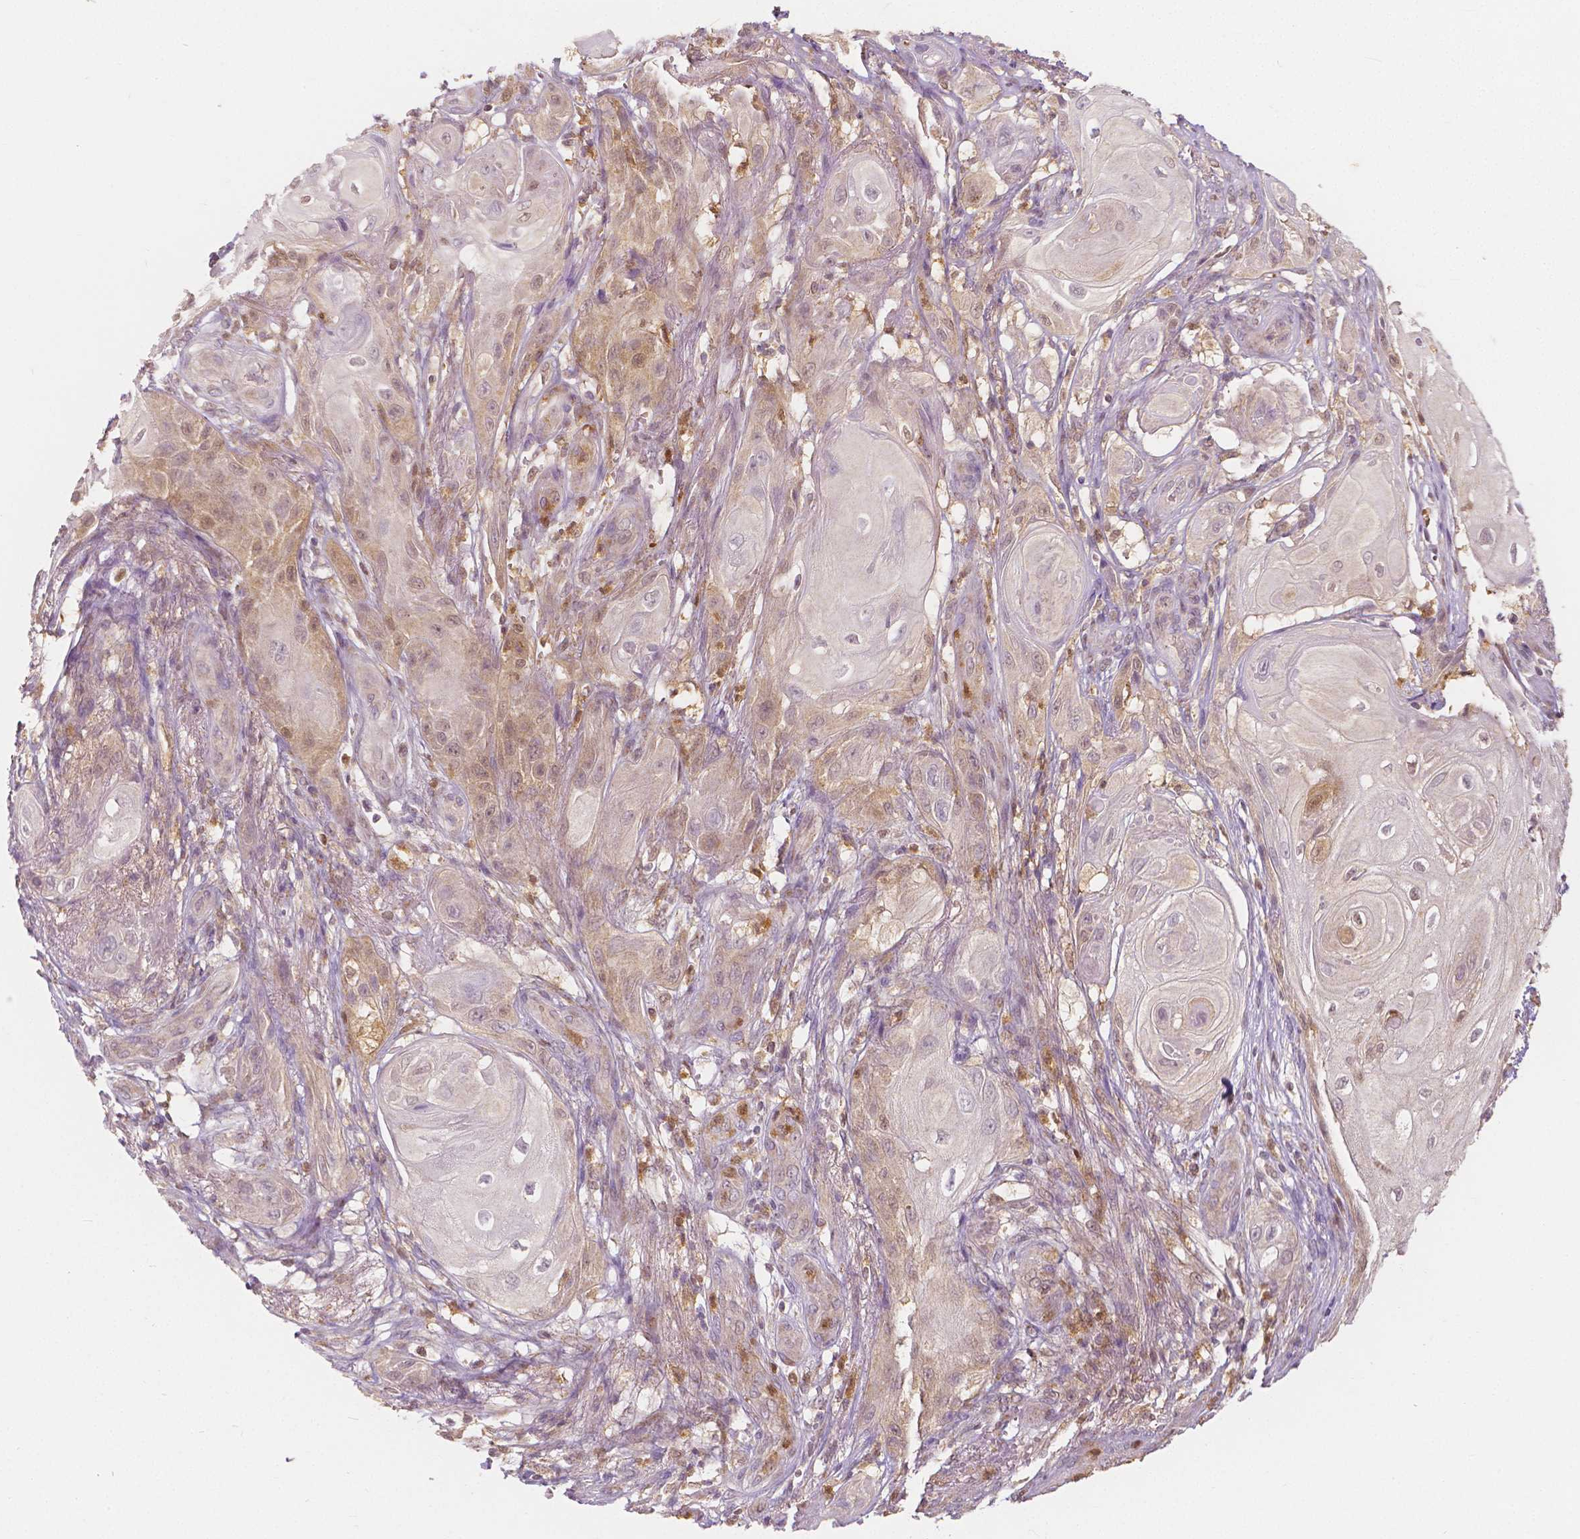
{"staining": {"intensity": "negative", "quantity": "none", "location": "none"}, "tissue": "skin cancer", "cell_type": "Tumor cells", "image_type": "cancer", "snomed": [{"axis": "morphology", "description": "Squamous cell carcinoma, NOS"}, {"axis": "topography", "description": "Skin"}], "caption": "This image is of squamous cell carcinoma (skin) stained with IHC to label a protein in brown with the nuclei are counter-stained blue. There is no staining in tumor cells.", "gene": "NAPRT", "patient": {"sex": "male", "age": 62}}